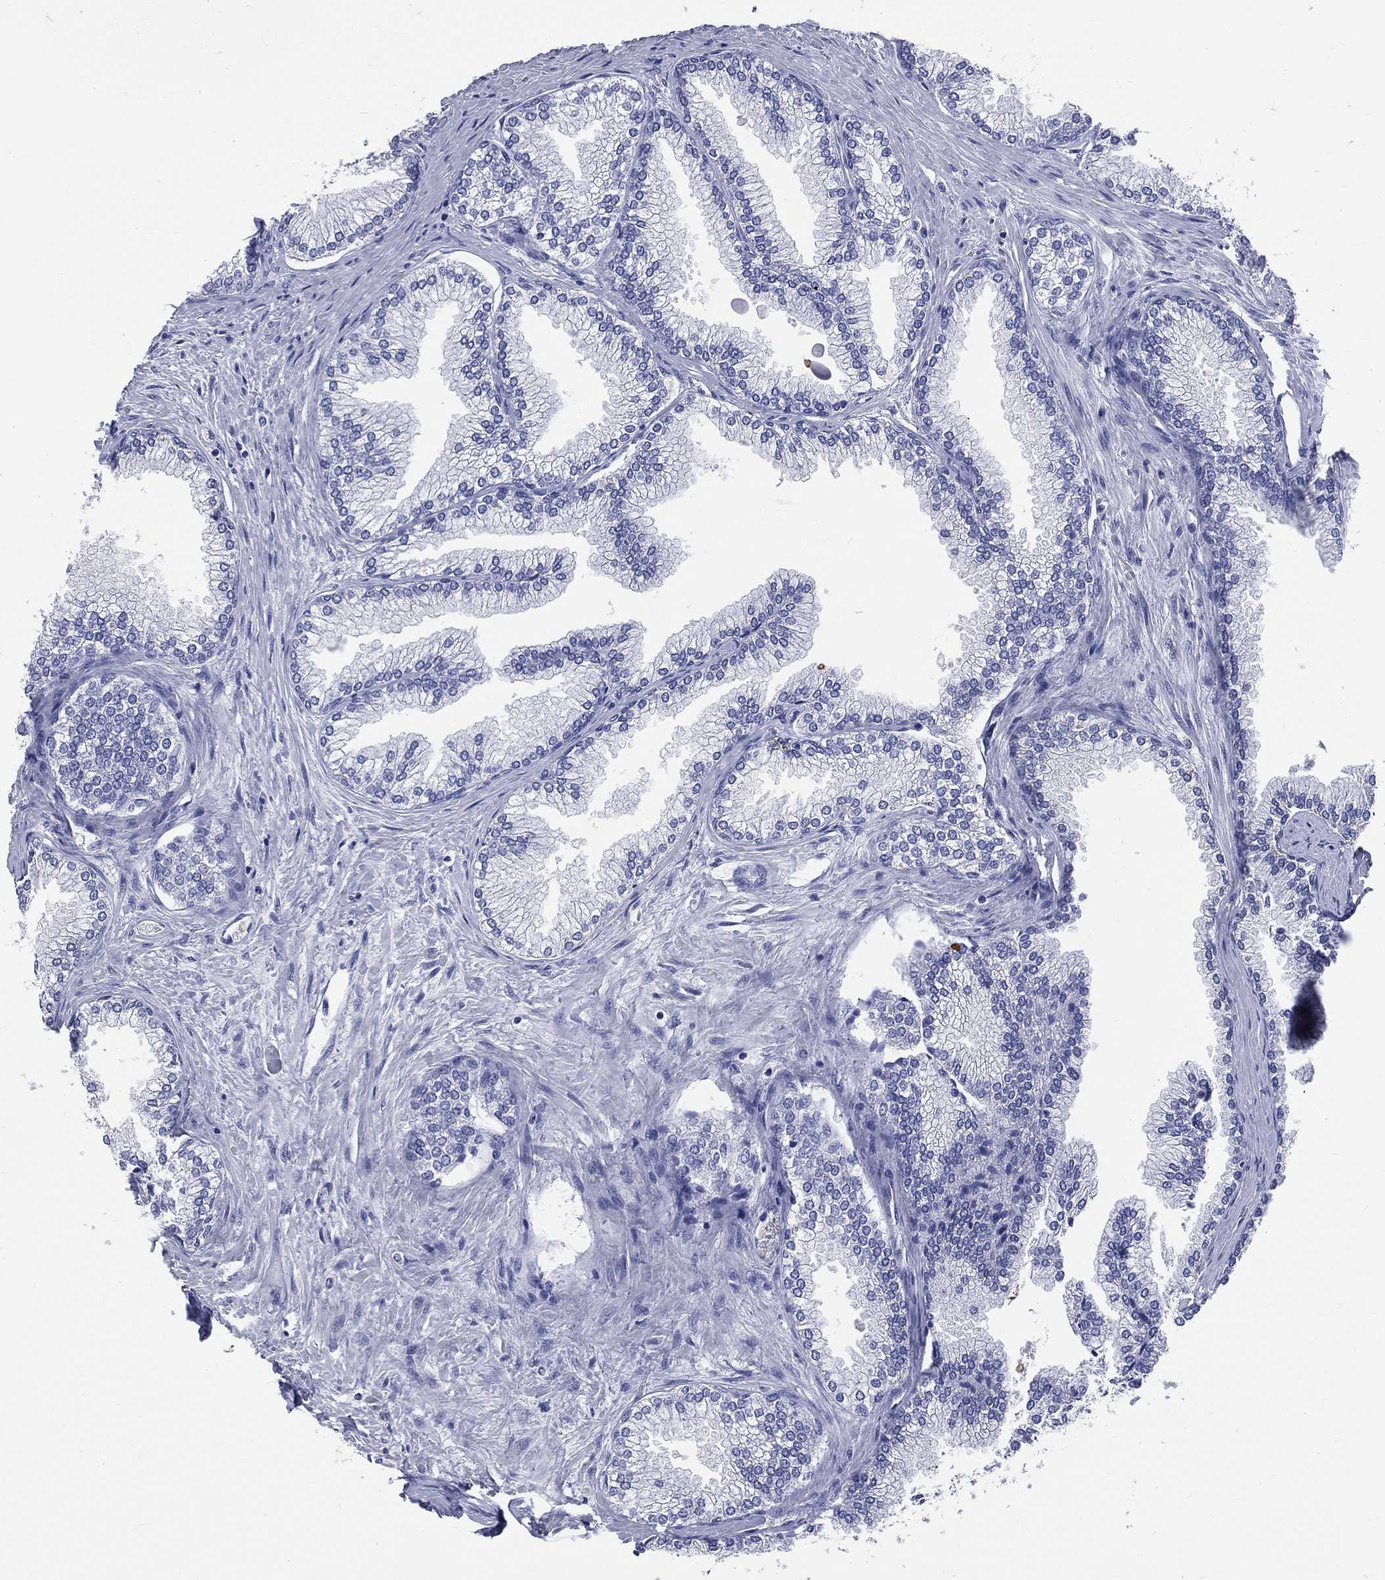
{"staining": {"intensity": "negative", "quantity": "none", "location": "none"}, "tissue": "prostate", "cell_type": "Glandular cells", "image_type": "normal", "snomed": [{"axis": "morphology", "description": "Normal tissue, NOS"}, {"axis": "topography", "description": "Prostate"}], "caption": "DAB (3,3'-diaminobenzidine) immunohistochemical staining of unremarkable human prostate displays no significant staining in glandular cells. (DAB IHC visualized using brightfield microscopy, high magnification).", "gene": "PGLYRP1", "patient": {"sex": "male", "age": 72}}